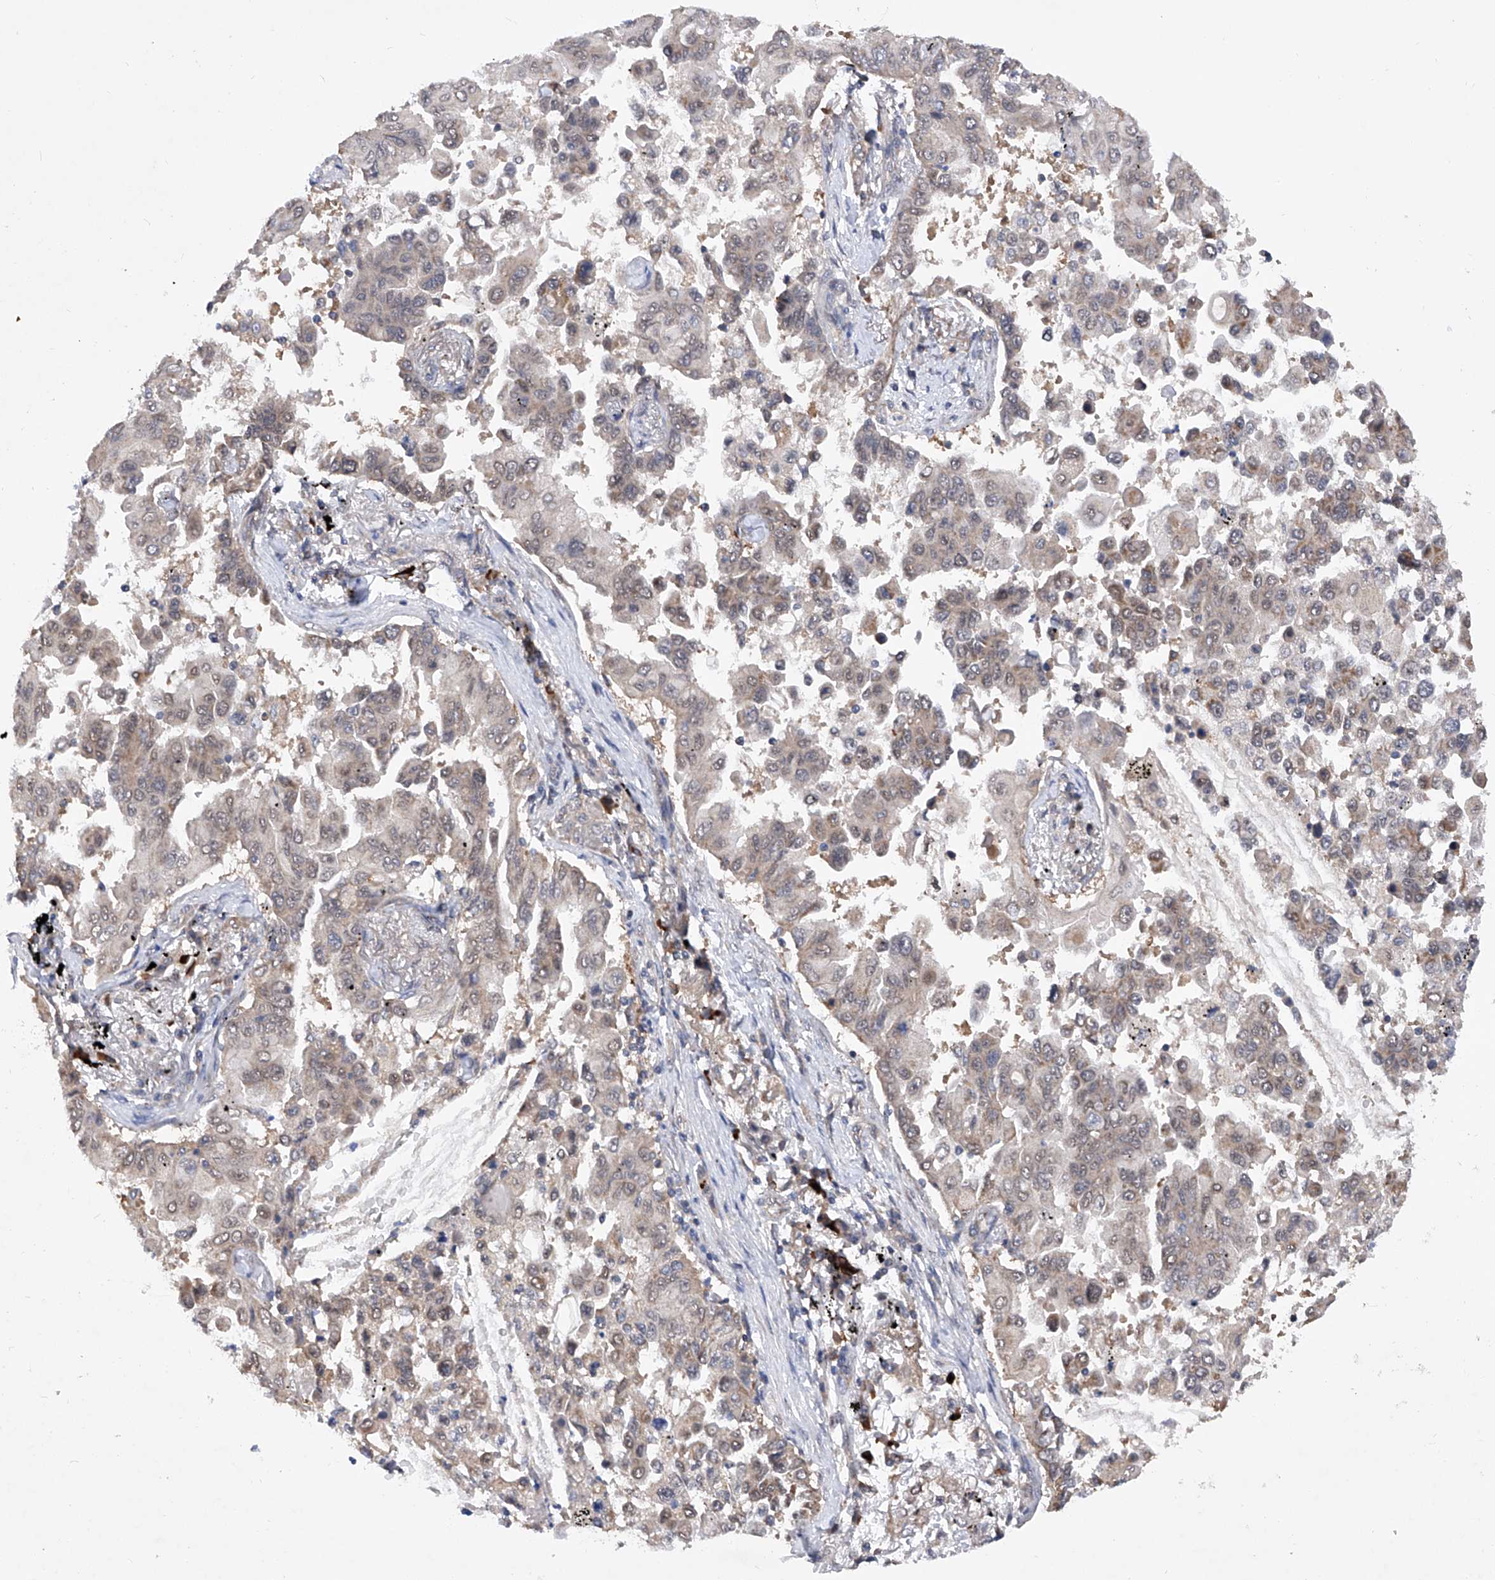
{"staining": {"intensity": "negative", "quantity": "none", "location": "none"}, "tissue": "lung cancer", "cell_type": "Tumor cells", "image_type": "cancer", "snomed": [{"axis": "morphology", "description": "Adenocarcinoma, NOS"}, {"axis": "topography", "description": "Lung"}], "caption": "Immunohistochemistry (IHC) histopathology image of neoplastic tissue: lung adenocarcinoma stained with DAB shows no significant protein staining in tumor cells. (Immunohistochemistry (IHC), brightfield microscopy, high magnification).", "gene": "USP45", "patient": {"sex": "female", "age": 67}}